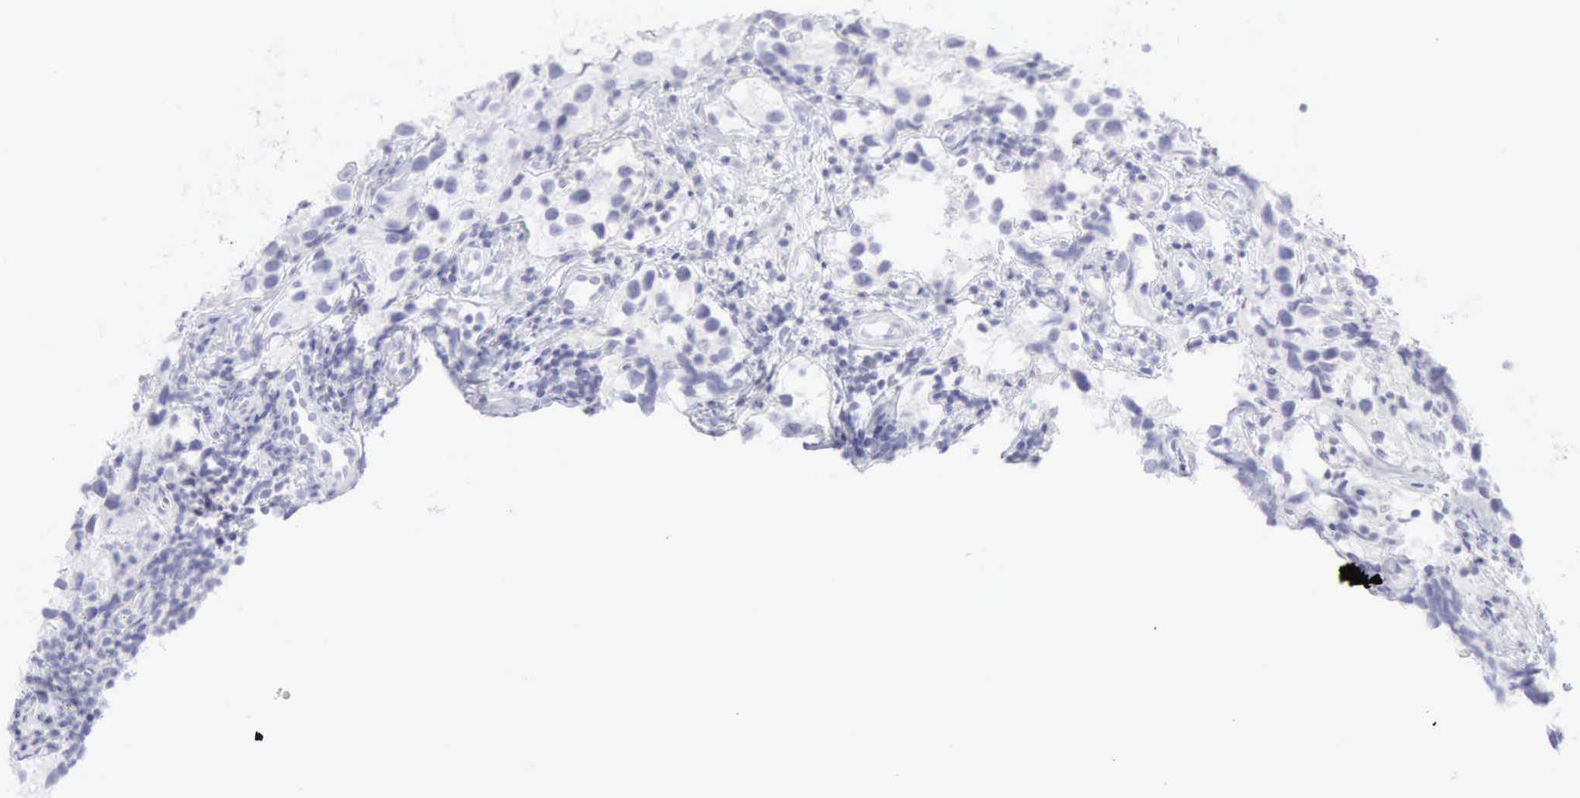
{"staining": {"intensity": "negative", "quantity": "none", "location": "none"}, "tissue": "testis cancer", "cell_type": "Tumor cells", "image_type": "cancer", "snomed": [{"axis": "morphology", "description": "Seminoma, NOS"}, {"axis": "topography", "description": "Testis"}], "caption": "Testis cancer was stained to show a protein in brown. There is no significant expression in tumor cells.", "gene": "KRT10", "patient": {"sex": "male", "age": 39}}